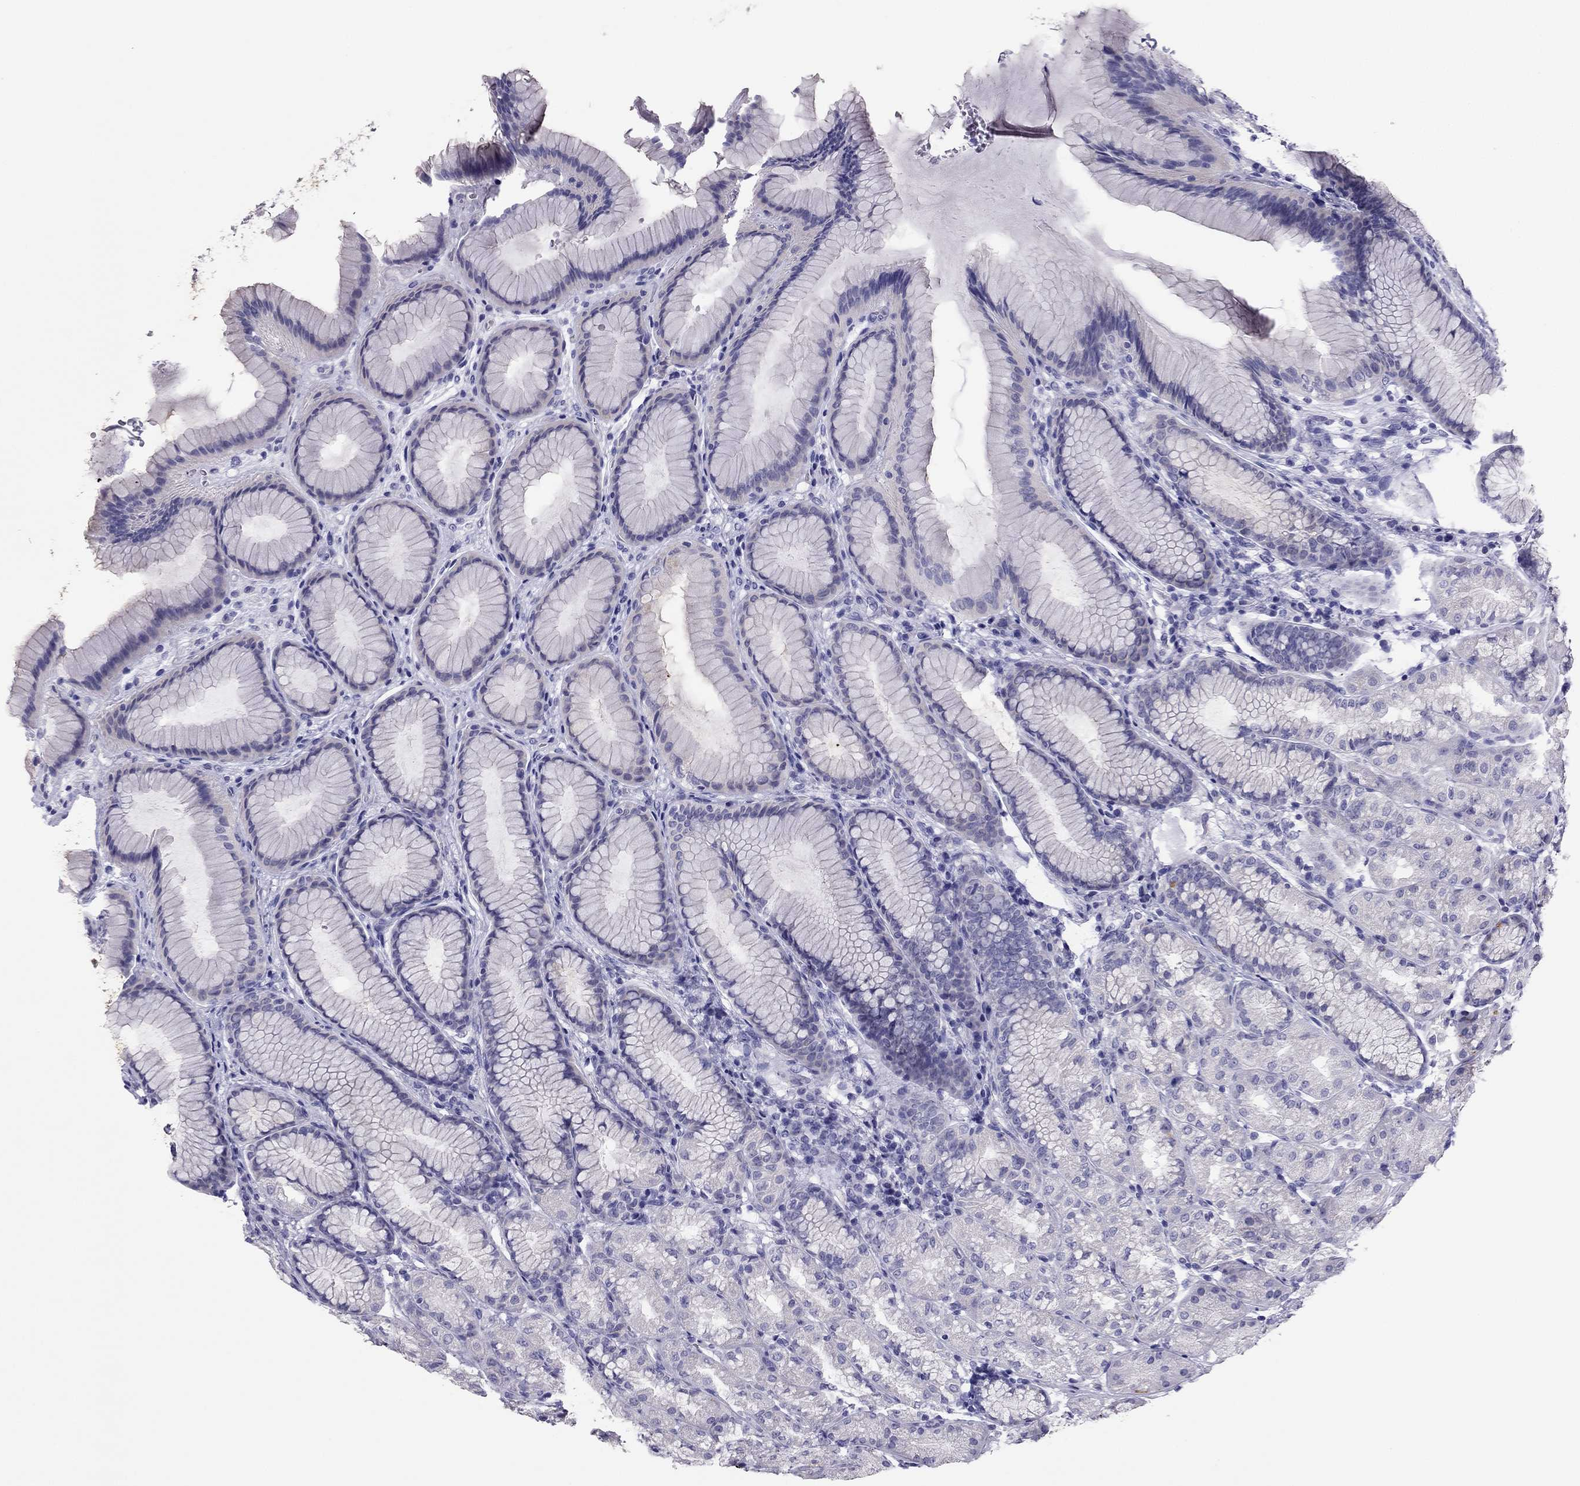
{"staining": {"intensity": "weak", "quantity": "<25%", "location": "cytoplasmic/membranous"}, "tissue": "stomach", "cell_type": "Glandular cells", "image_type": "normal", "snomed": [{"axis": "morphology", "description": "Normal tissue, NOS"}, {"axis": "morphology", "description": "Adenocarcinoma, NOS"}, {"axis": "topography", "description": "Stomach"}], "caption": "The image exhibits no staining of glandular cells in normal stomach.", "gene": "PDE6A", "patient": {"sex": "female", "age": 79}}